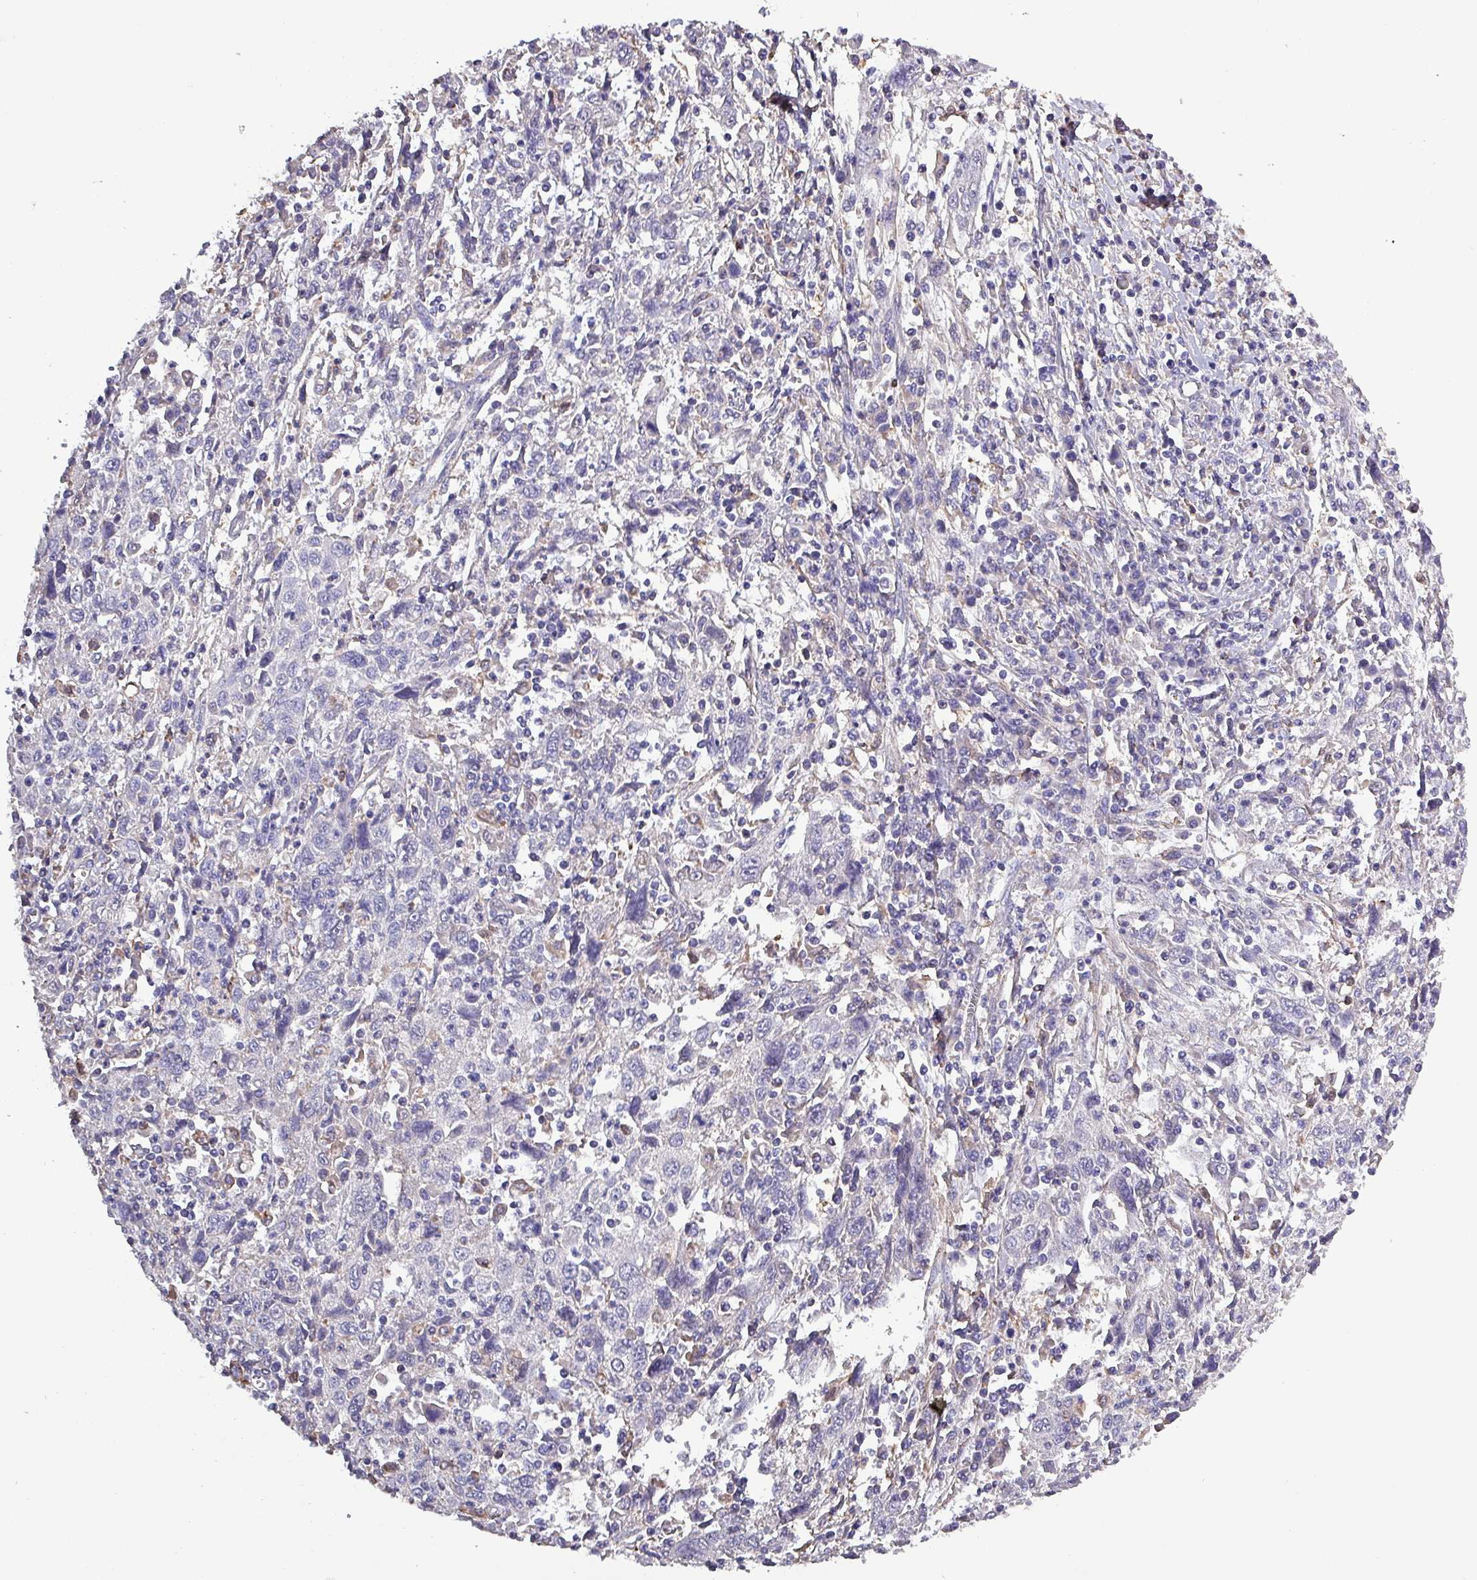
{"staining": {"intensity": "negative", "quantity": "none", "location": "none"}, "tissue": "cervical cancer", "cell_type": "Tumor cells", "image_type": "cancer", "snomed": [{"axis": "morphology", "description": "Squamous cell carcinoma, NOS"}, {"axis": "topography", "description": "Cervix"}], "caption": "Tumor cells show no significant protein staining in cervical squamous cell carcinoma.", "gene": "HTRA4", "patient": {"sex": "female", "age": 46}}